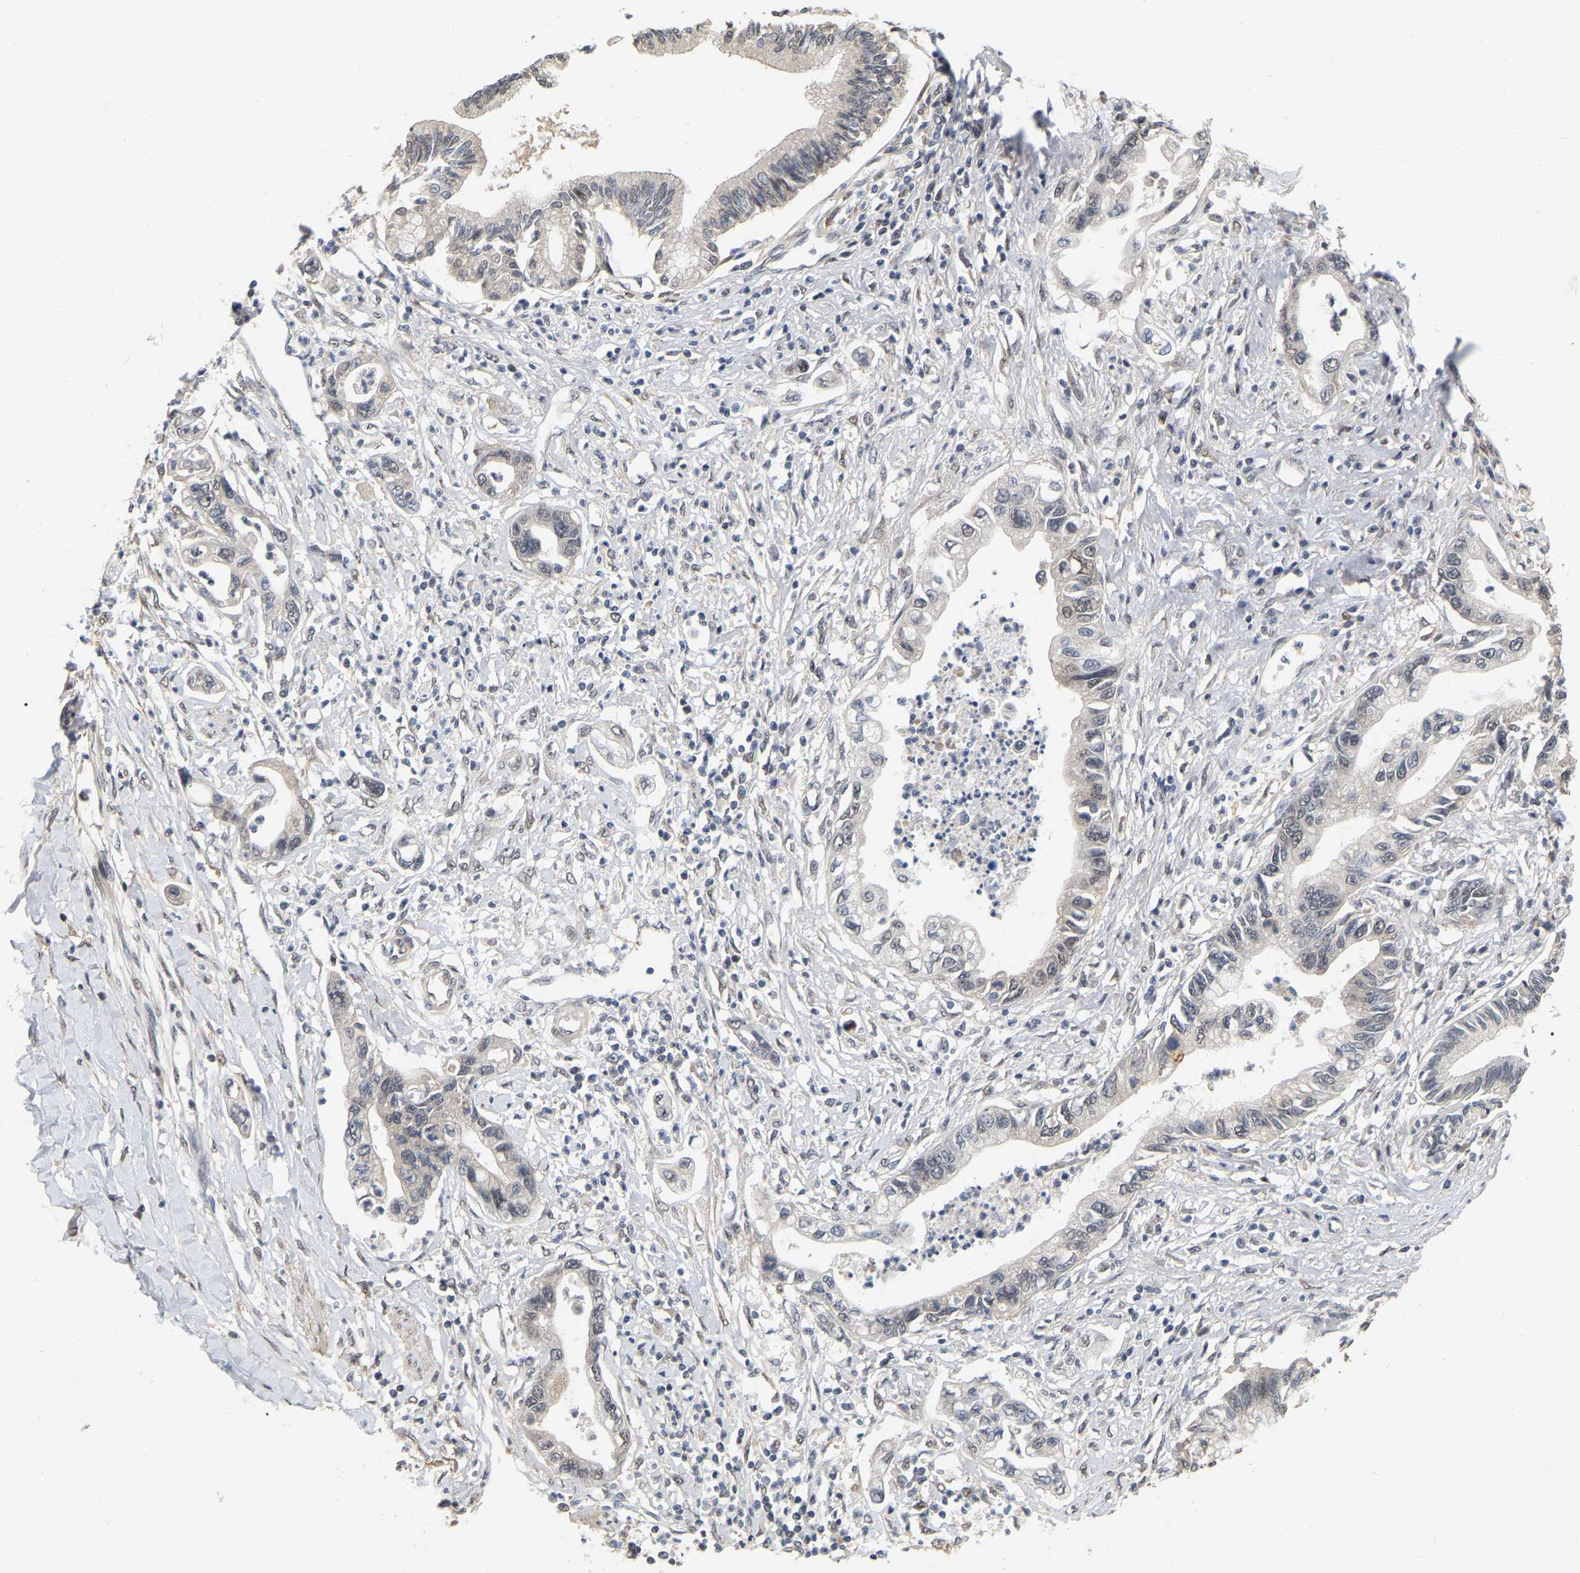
{"staining": {"intensity": "weak", "quantity": "25%-75%", "location": "nuclear"}, "tissue": "pancreatic cancer", "cell_type": "Tumor cells", "image_type": "cancer", "snomed": [{"axis": "morphology", "description": "Adenocarcinoma, NOS"}, {"axis": "topography", "description": "Pancreas"}], "caption": "Immunohistochemical staining of pancreatic adenocarcinoma reveals low levels of weak nuclear protein staining in approximately 25%-75% of tumor cells.", "gene": "RUVBL1", "patient": {"sex": "male", "age": 56}}